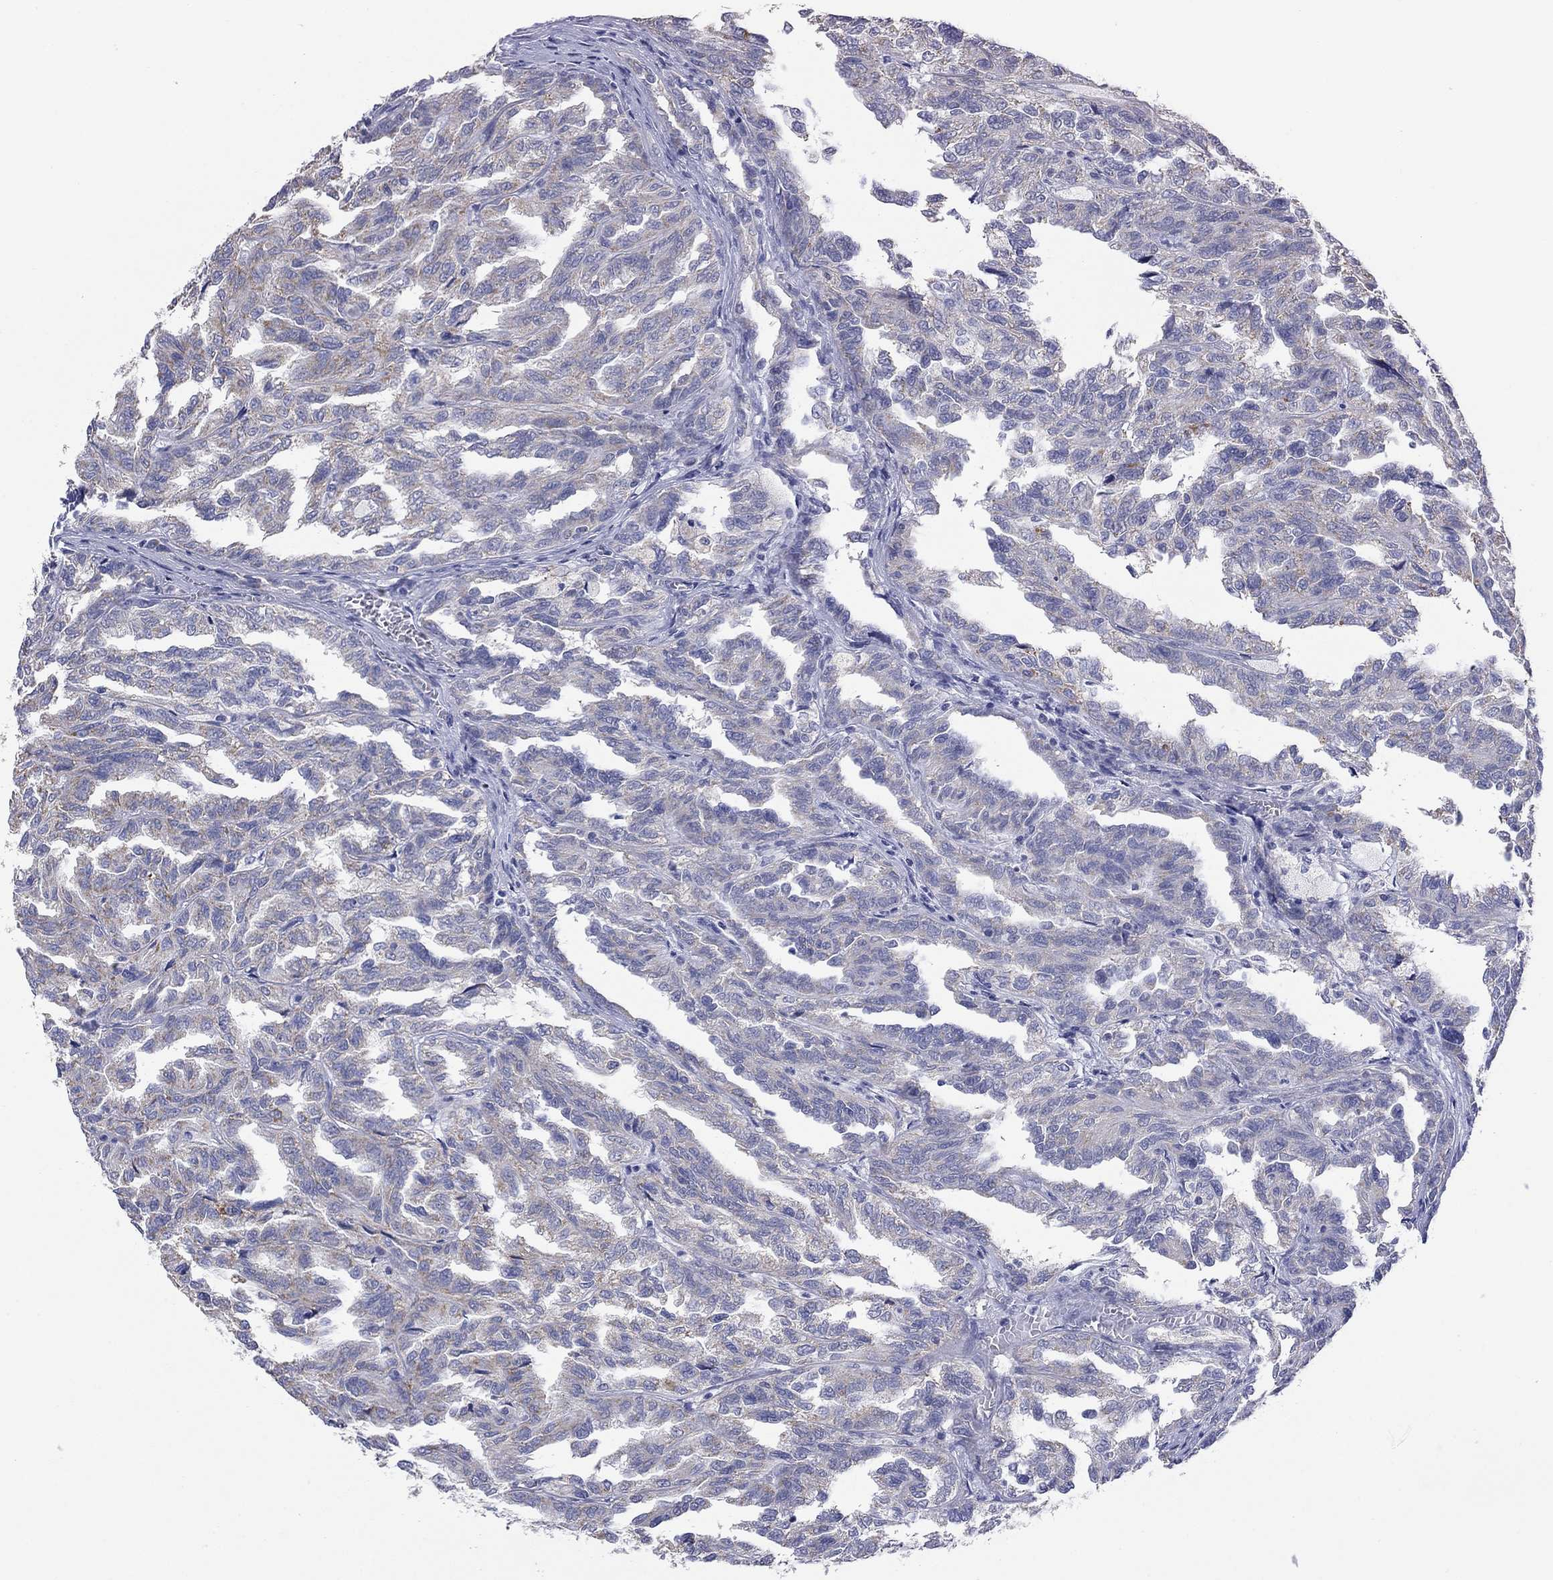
{"staining": {"intensity": "weak", "quantity": ">75%", "location": "cytoplasmic/membranous"}, "tissue": "renal cancer", "cell_type": "Tumor cells", "image_type": "cancer", "snomed": [{"axis": "morphology", "description": "Adenocarcinoma, NOS"}, {"axis": "topography", "description": "Kidney"}], "caption": "A brown stain labels weak cytoplasmic/membranous positivity of a protein in human renal adenocarcinoma tumor cells.", "gene": "CLVS1", "patient": {"sex": "male", "age": 79}}